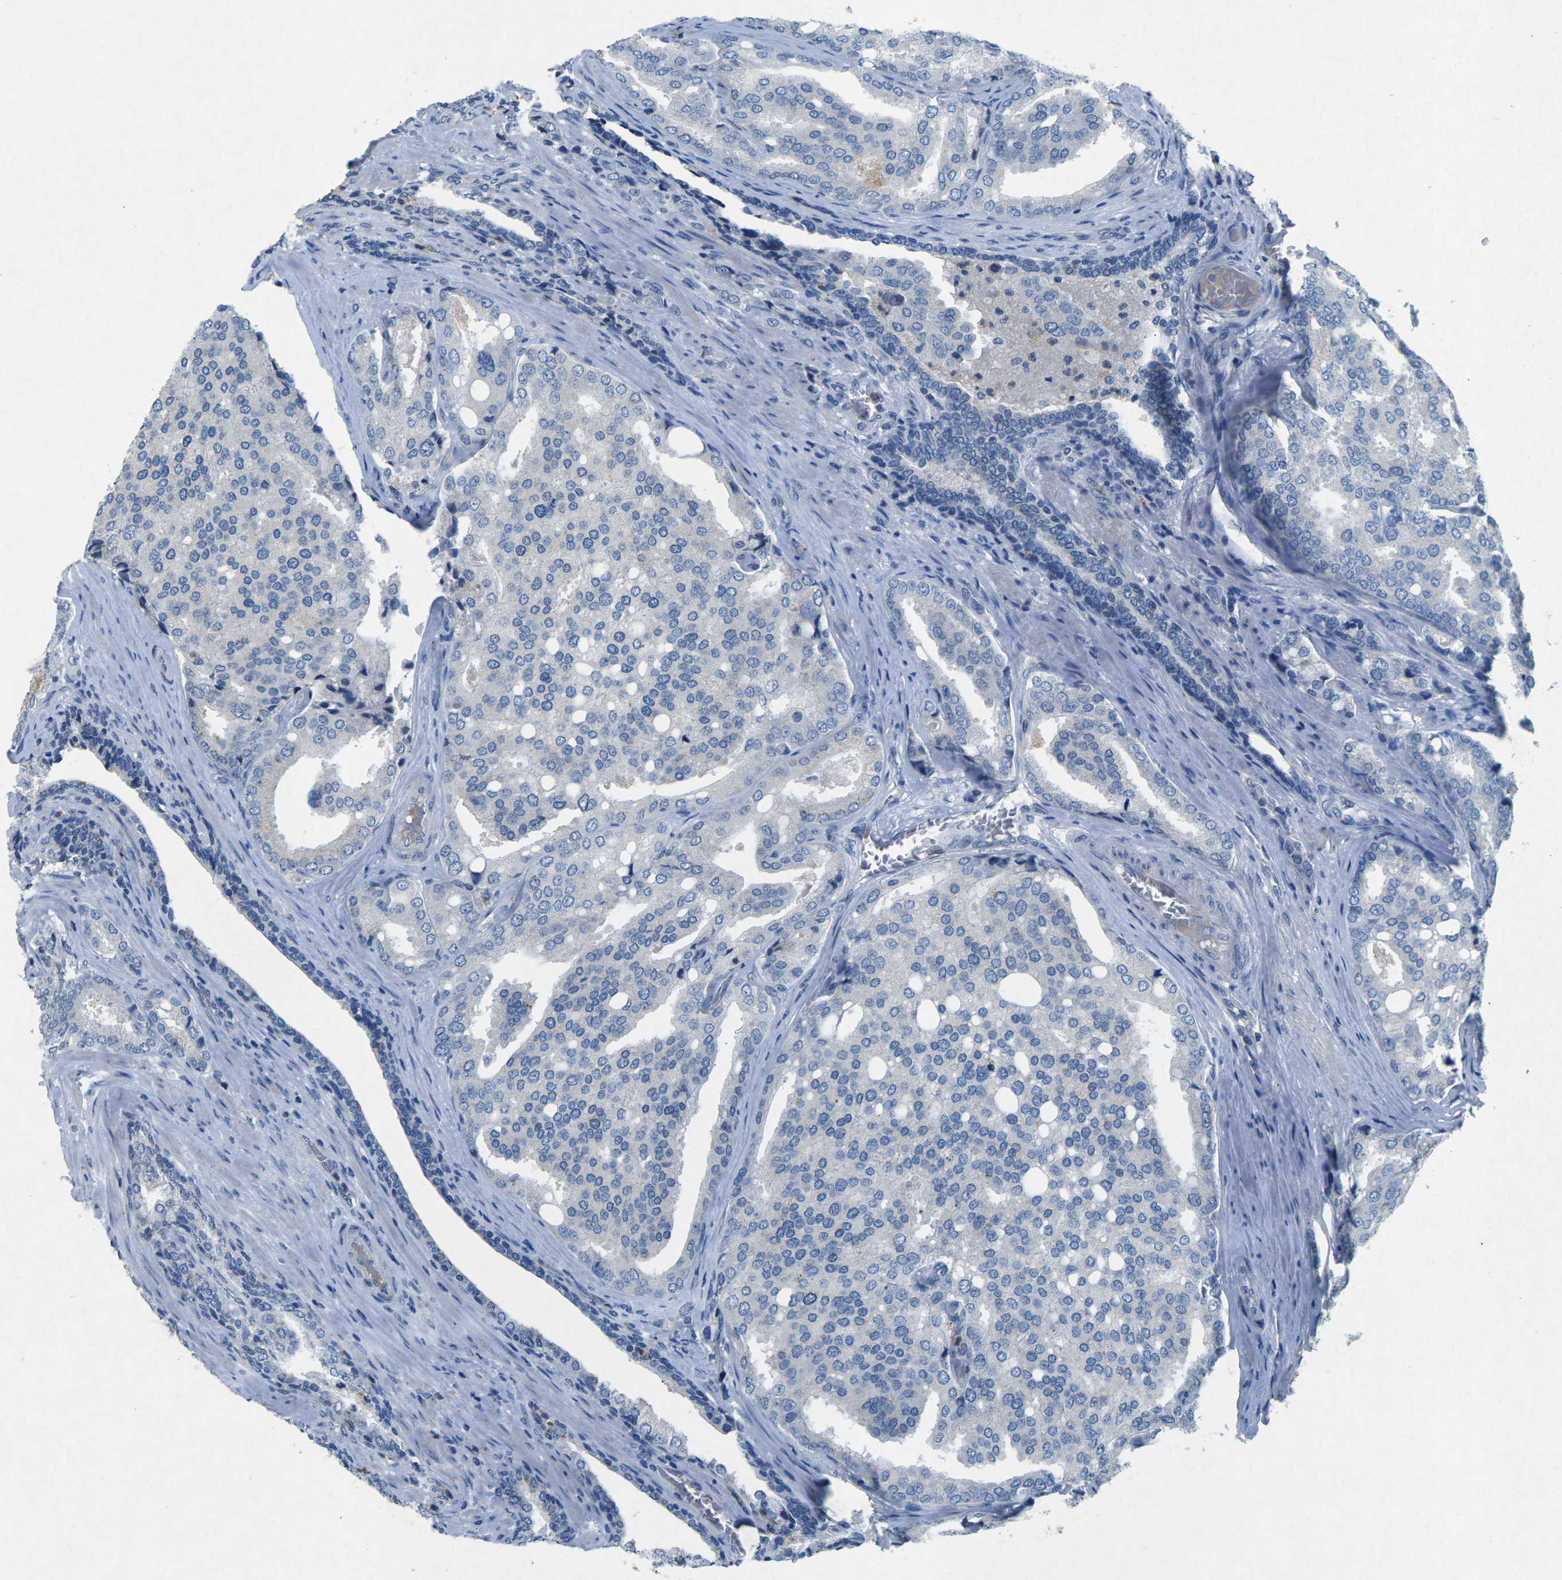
{"staining": {"intensity": "negative", "quantity": "none", "location": "none"}, "tissue": "prostate cancer", "cell_type": "Tumor cells", "image_type": "cancer", "snomed": [{"axis": "morphology", "description": "Adenocarcinoma, High grade"}, {"axis": "topography", "description": "Prostate"}], "caption": "The IHC photomicrograph has no significant staining in tumor cells of prostate cancer tissue.", "gene": "PLG", "patient": {"sex": "male", "age": 50}}